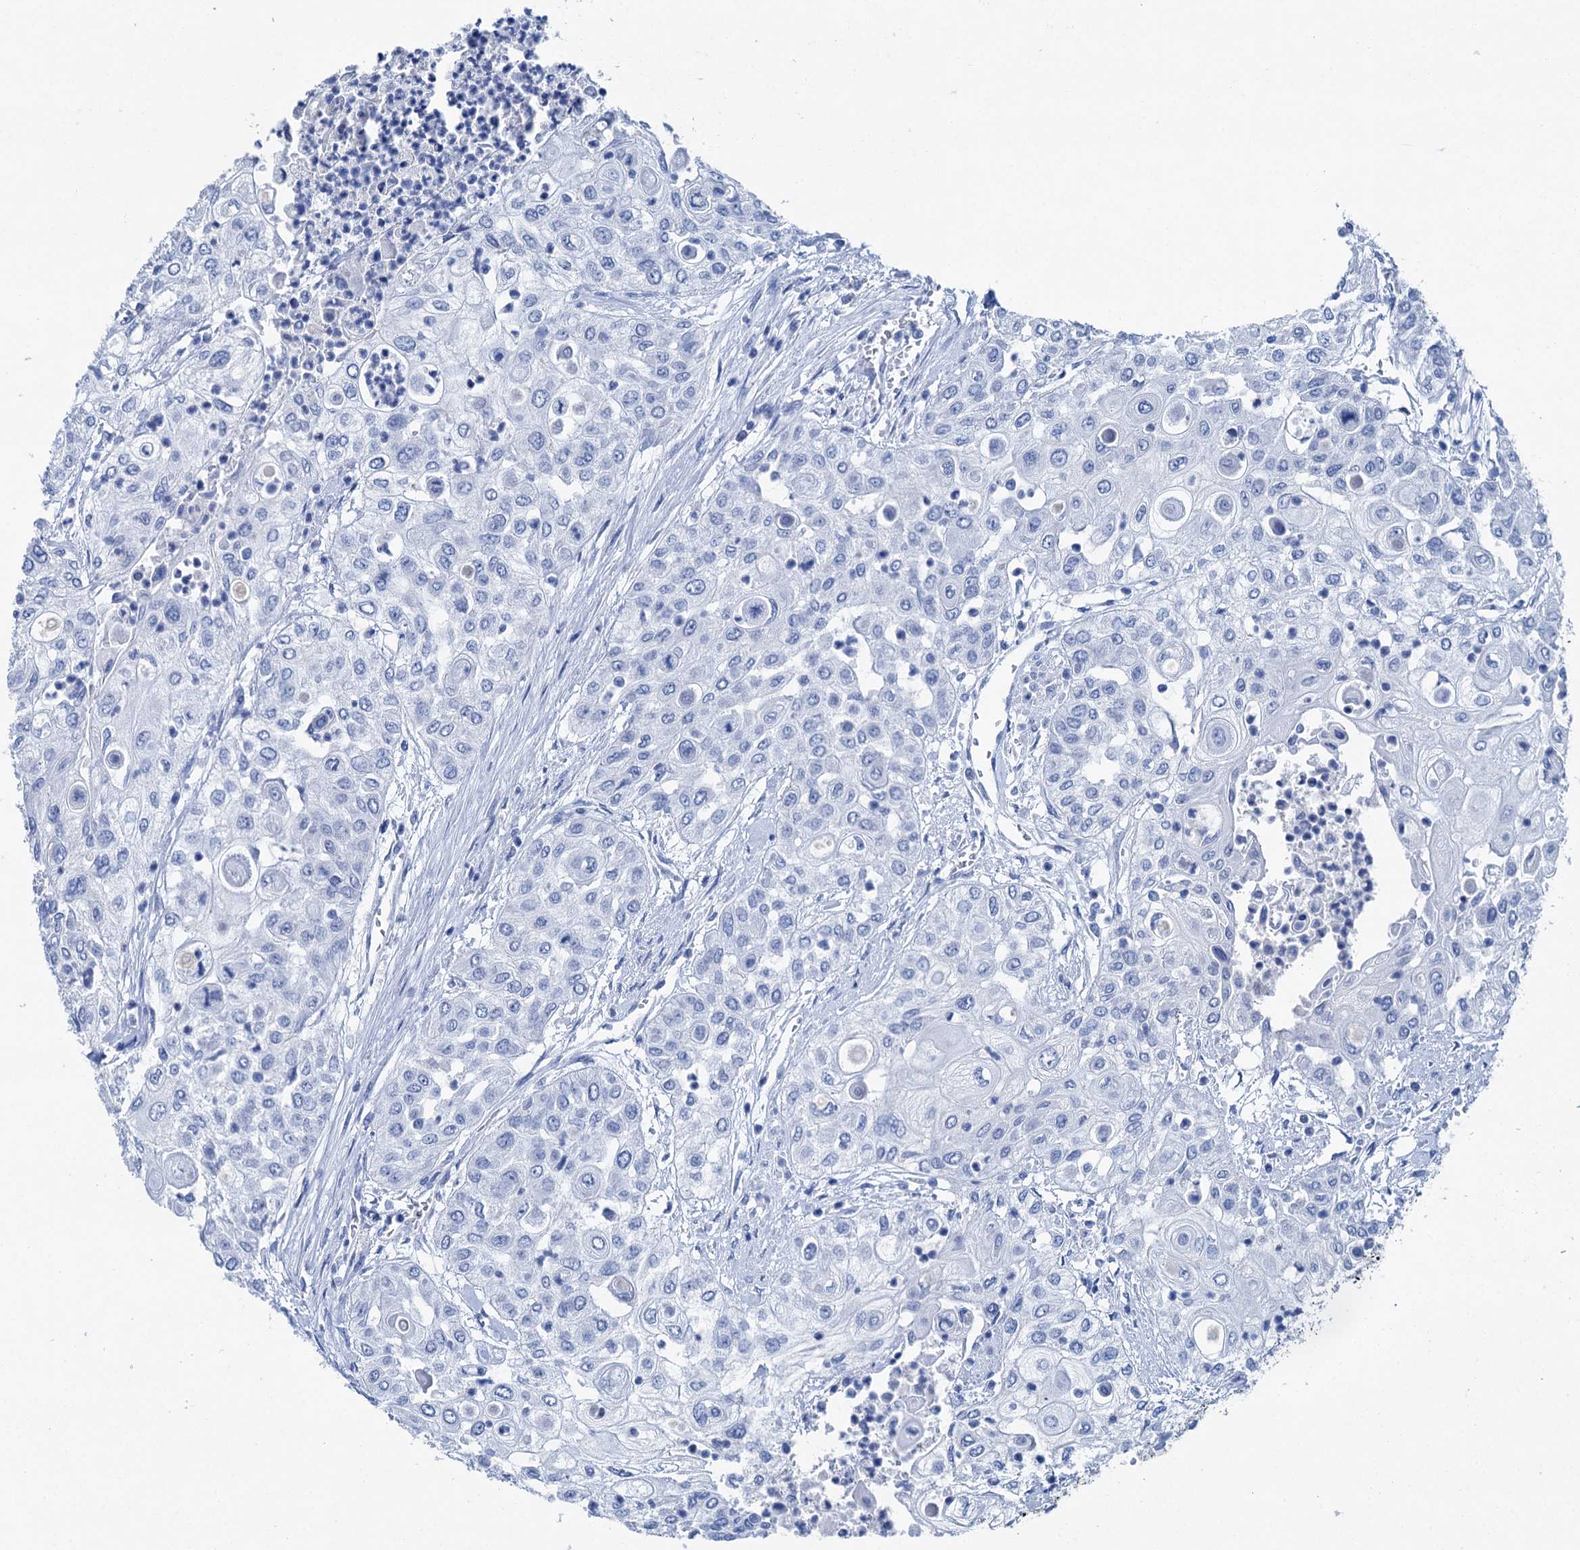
{"staining": {"intensity": "negative", "quantity": "none", "location": "none"}, "tissue": "urothelial cancer", "cell_type": "Tumor cells", "image_type": "cancer", "snomed": [{"axis": "morphology", "description": "Urothelial carcinoma, High grade"}, {"axis": "topography", "description": "Urinary bladder"}], "caption": "Tumor cells show no significant positivity in urothelial carcinoma (high-grade).", "gene": "BRINP1", "patient": {"sex": "female", "age": 79}}